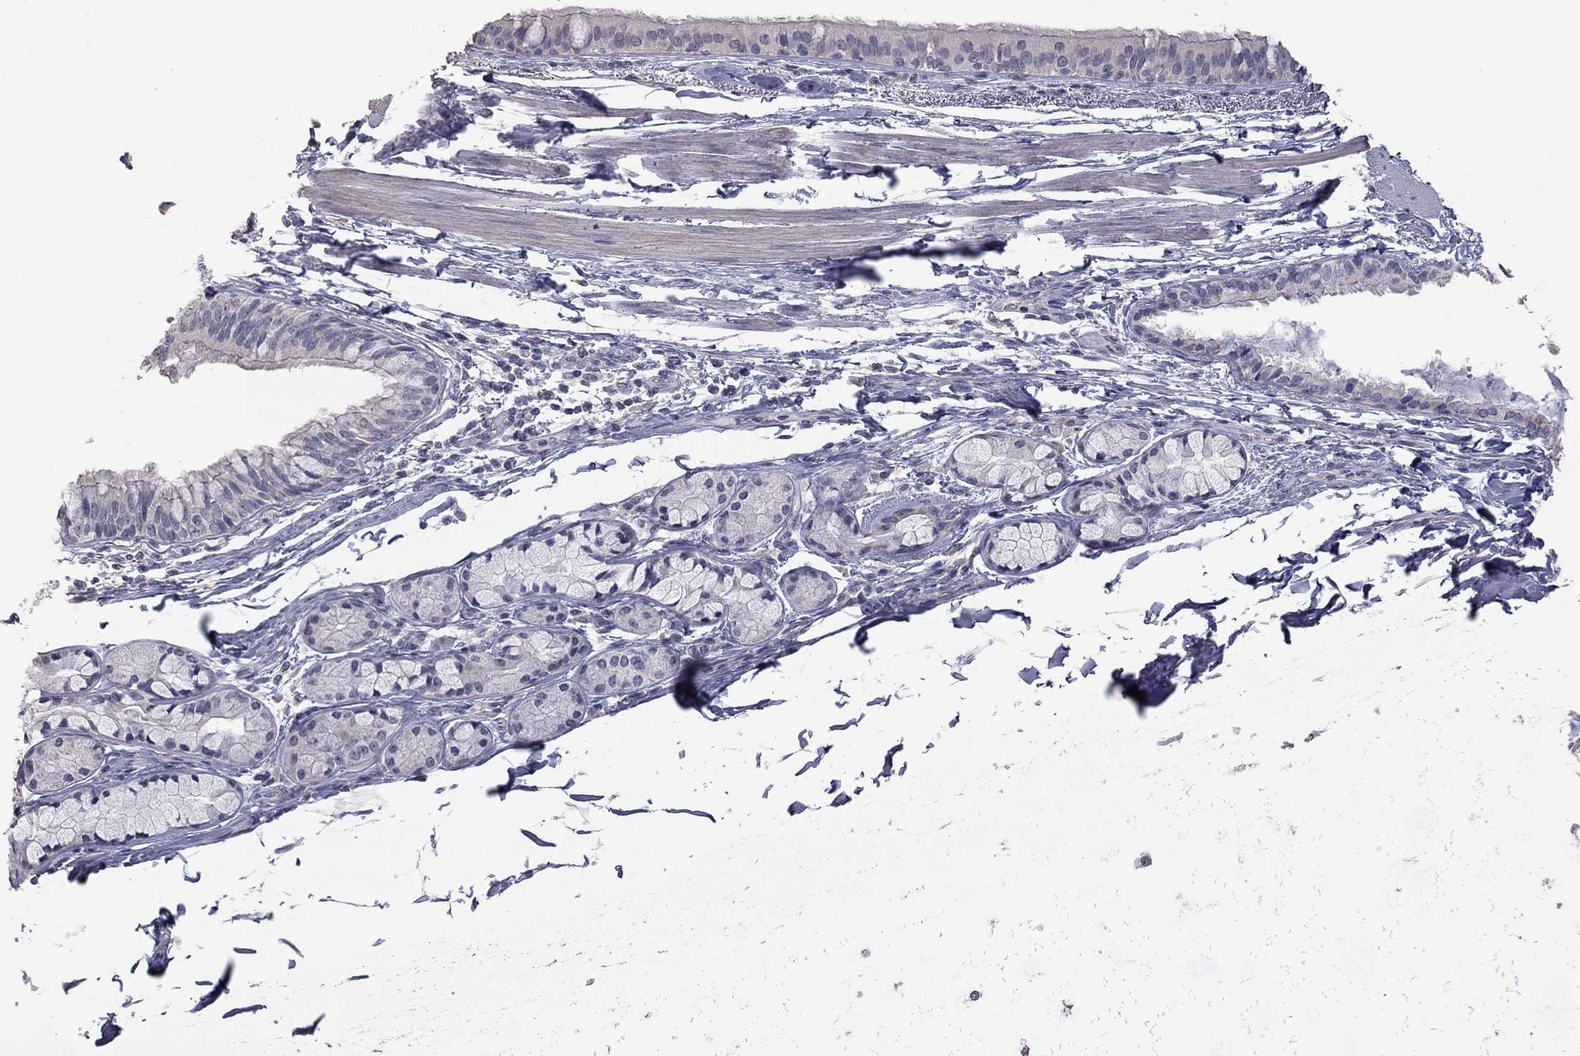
{"staining": {"intensity": "negative", "quantity": "none", "location": "none"}, "tissue": "bronchus", "cell_type": "Respiratory epithelial cells", "image_type": "normal", "snomed": [{"axis": "morphology", "description": "Normal tissue, NOS"}, {"axis": "morphology", "description": "Squamous cell carcinoma, NOS"}, {"axis": "topography", "description": "Bronchus"}, {"axis": "topography", "description": "Lung"}], "caption": "This is an immunohistochemistry histopathology image of benign bronchus. There is no expression in respiratory epithelial cells.", "gene": "SYT12", "patient": {"sex": "male", "age": 69}}